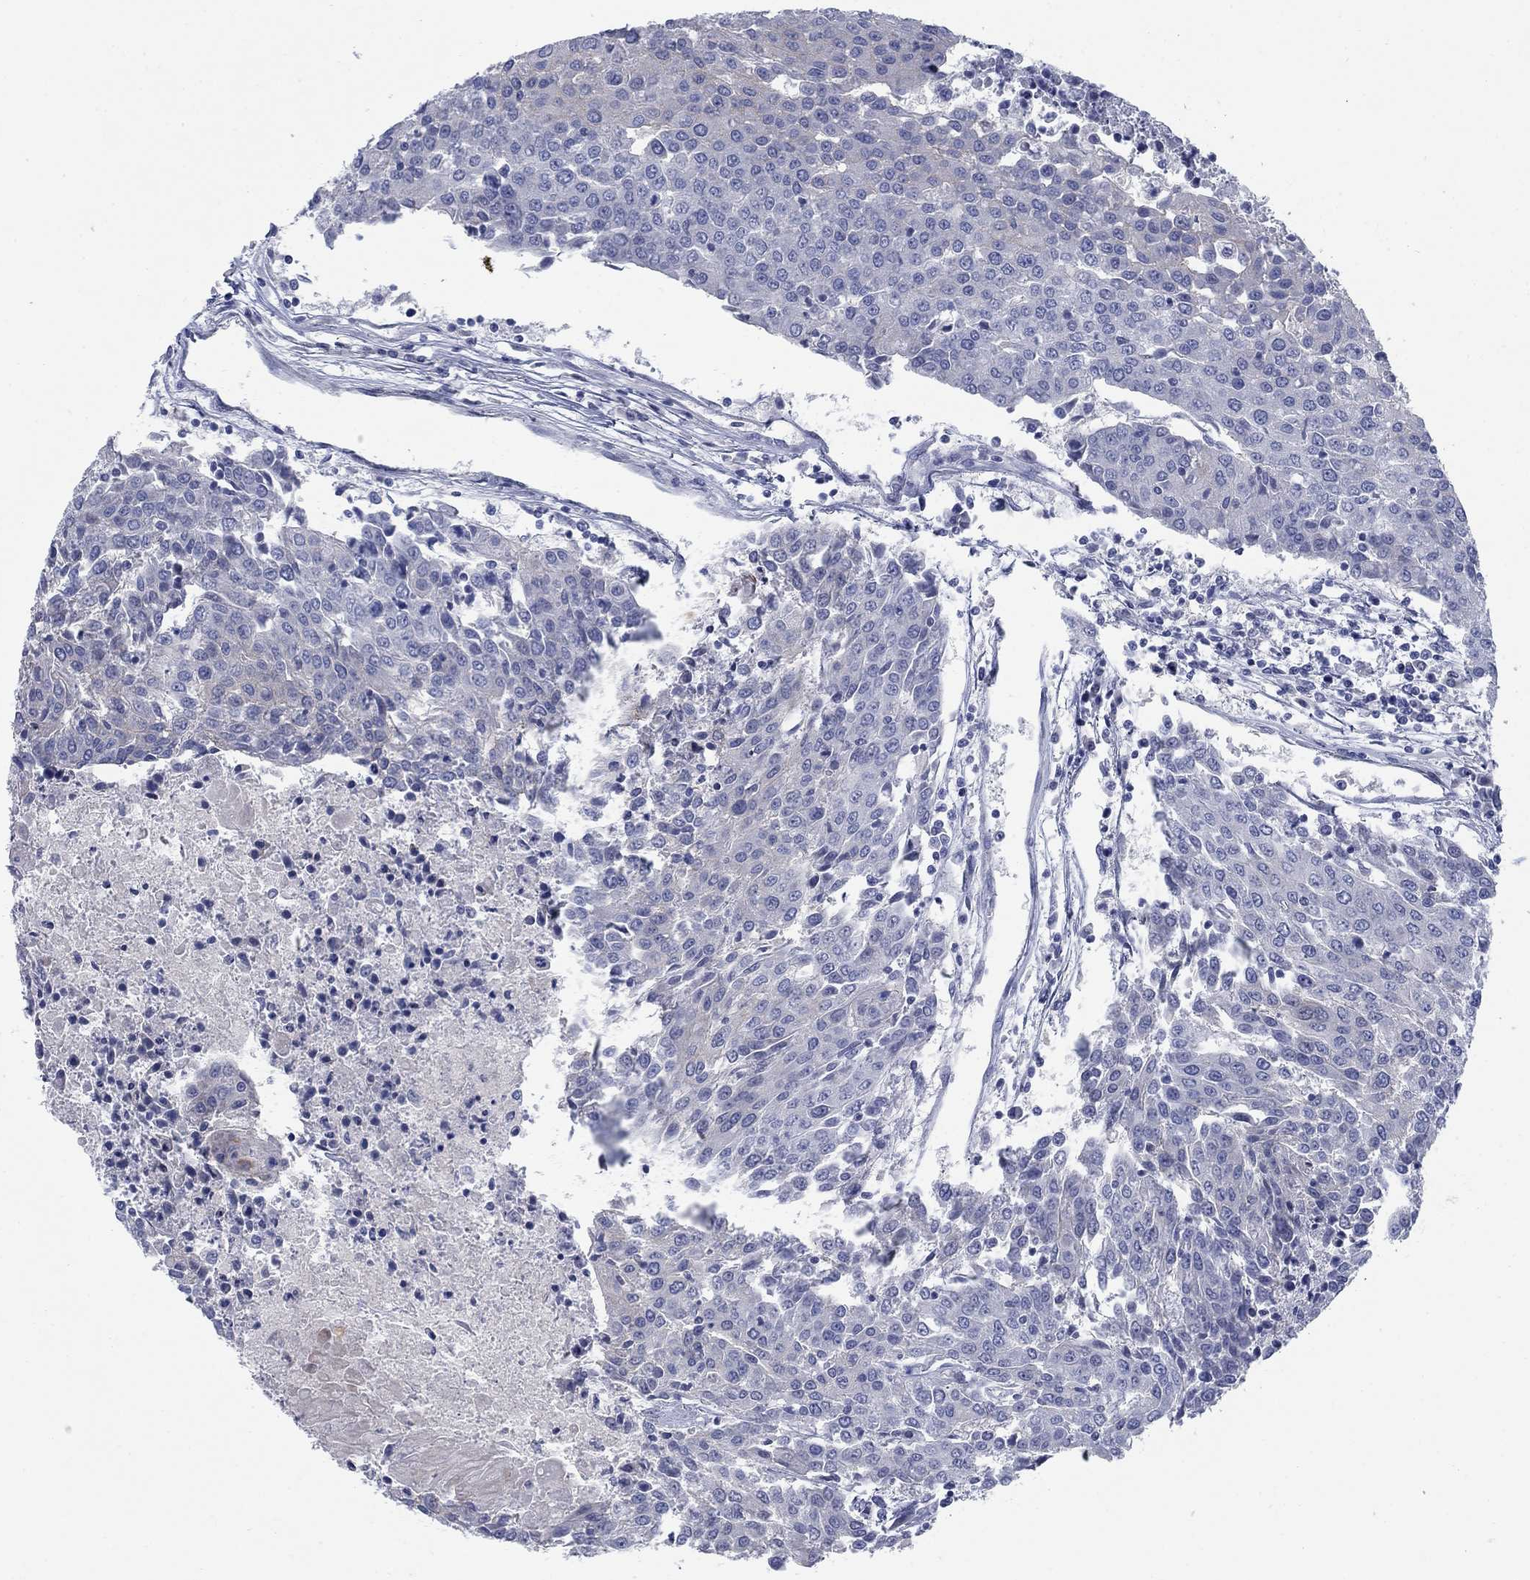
{"staining": {"intensity": "negative", "quantity": "none", "location": "none"}, "tissue": "urothelial cancer", "cell_type": "Tumor cells", "image_type": "cancer", "snomed": [{"axis": "morphology", "description": "Urothelial carcinoma, High grade"}, {"axis": "topography", "description": "Urinary bladder"}], "caption": "An immunohistochemistry histopathology image of urothelial carcinoma (high-grade) is shown. There is no staining in tumor cells of urothelial carcinoma (high-grade). The staining was performed using DAB to visualize the protein expression in brown, while the nuclei were stained in blue with hematoxylin (Magnification: 20x).", "gene": "DNER", "patient": {"sex": "female", "age": 85}}